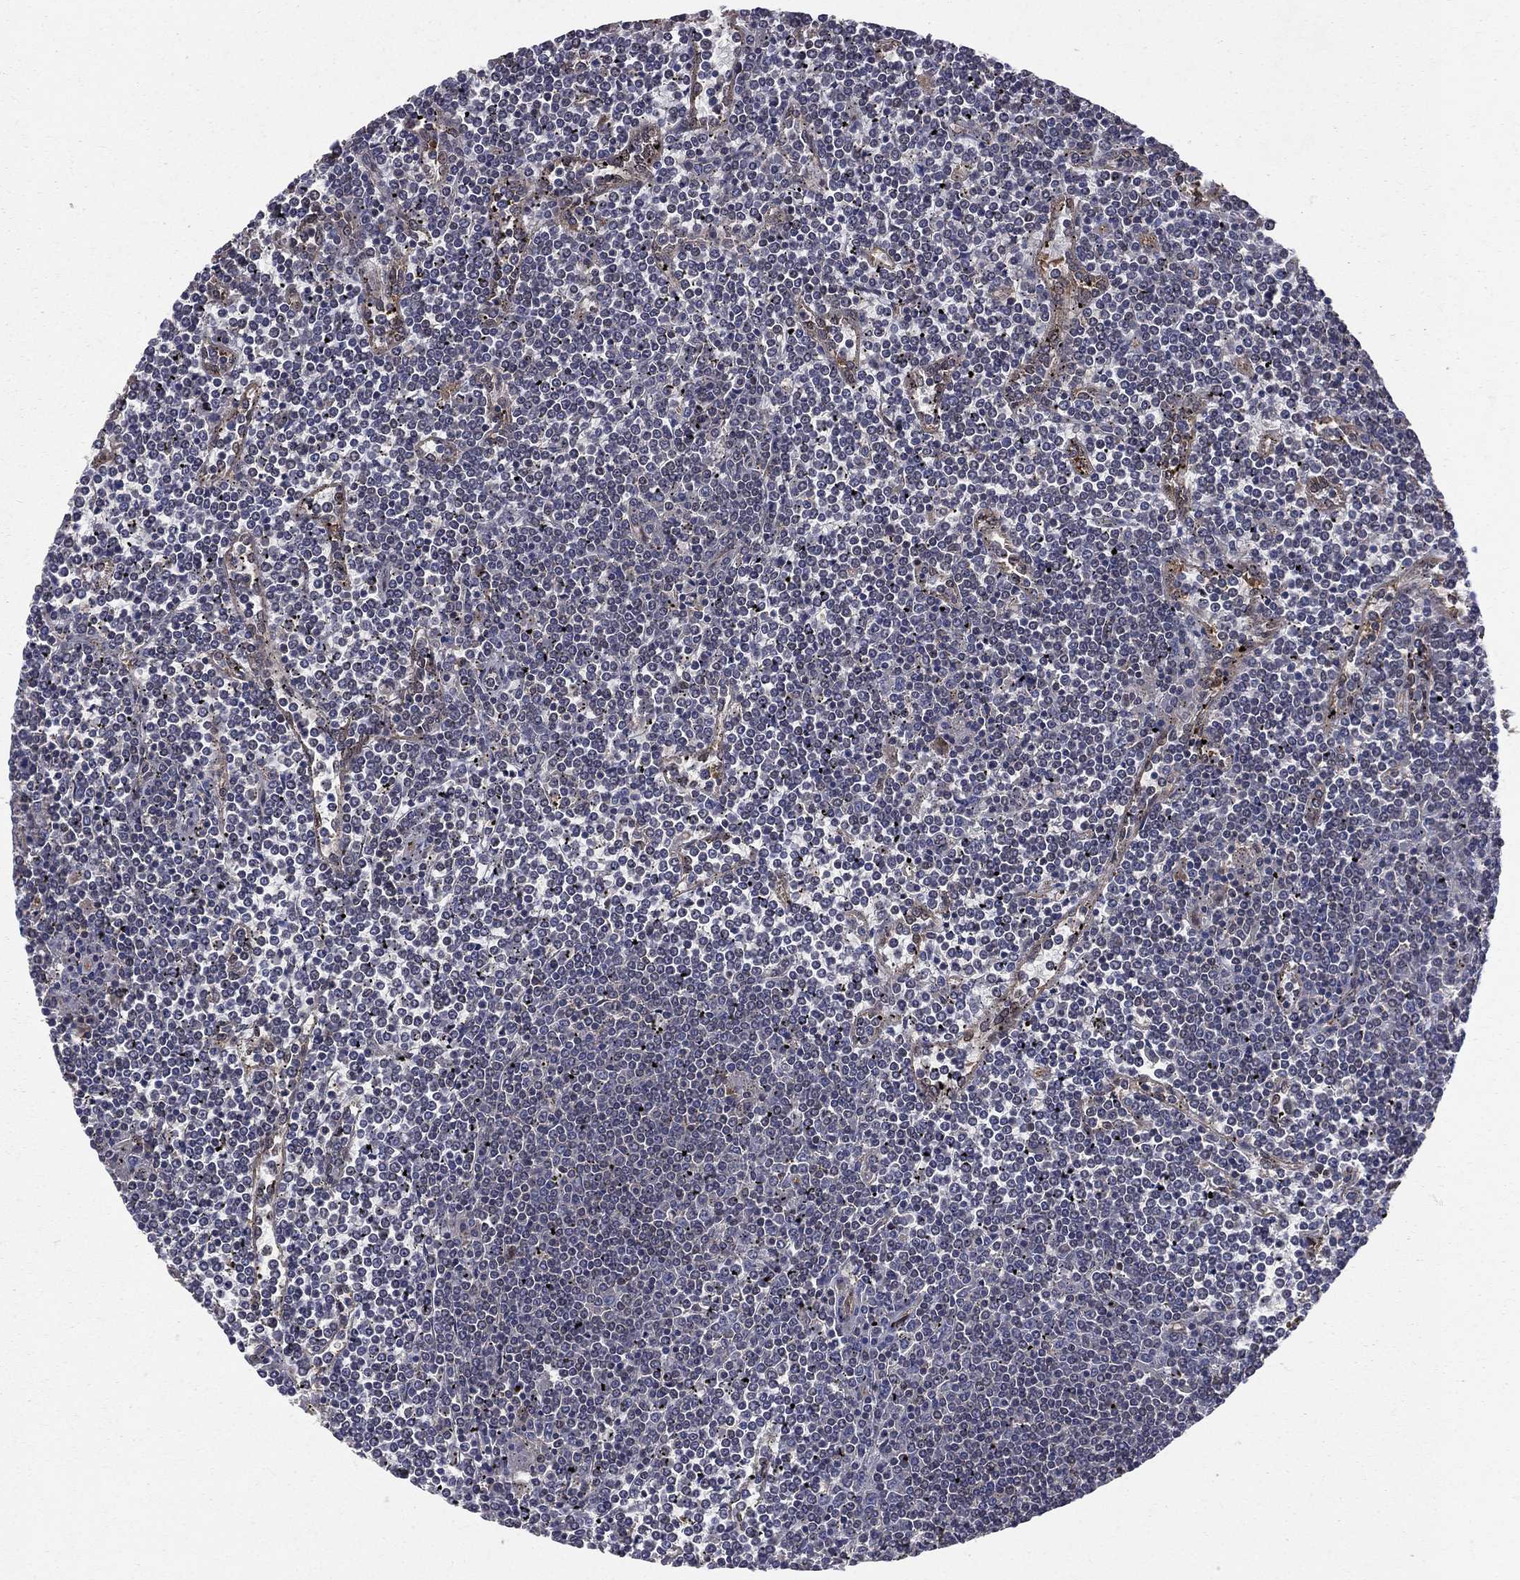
{"staining": {"intensity": "negative", "quantity": "none", "location": "none"}, "tissue": "lymphoma", "cell_type": "Tumor cells", "image_type": "cancer", "snomed": [{"axis": "morphology", "description": "Malignant lymphoma, non-Hodgkin's type, Low grade"}, {"axis": "topography", "description": "Spleen"}], "caption": "Human malignant lymphoma, non-Hodgkin's type (low-grade) stained for a protein using immunohistochemistry (IHC) demonstrates no expression in tumor cells.", "gene": "GMPR2", "patient": {"sex": "female", "age": 19}}